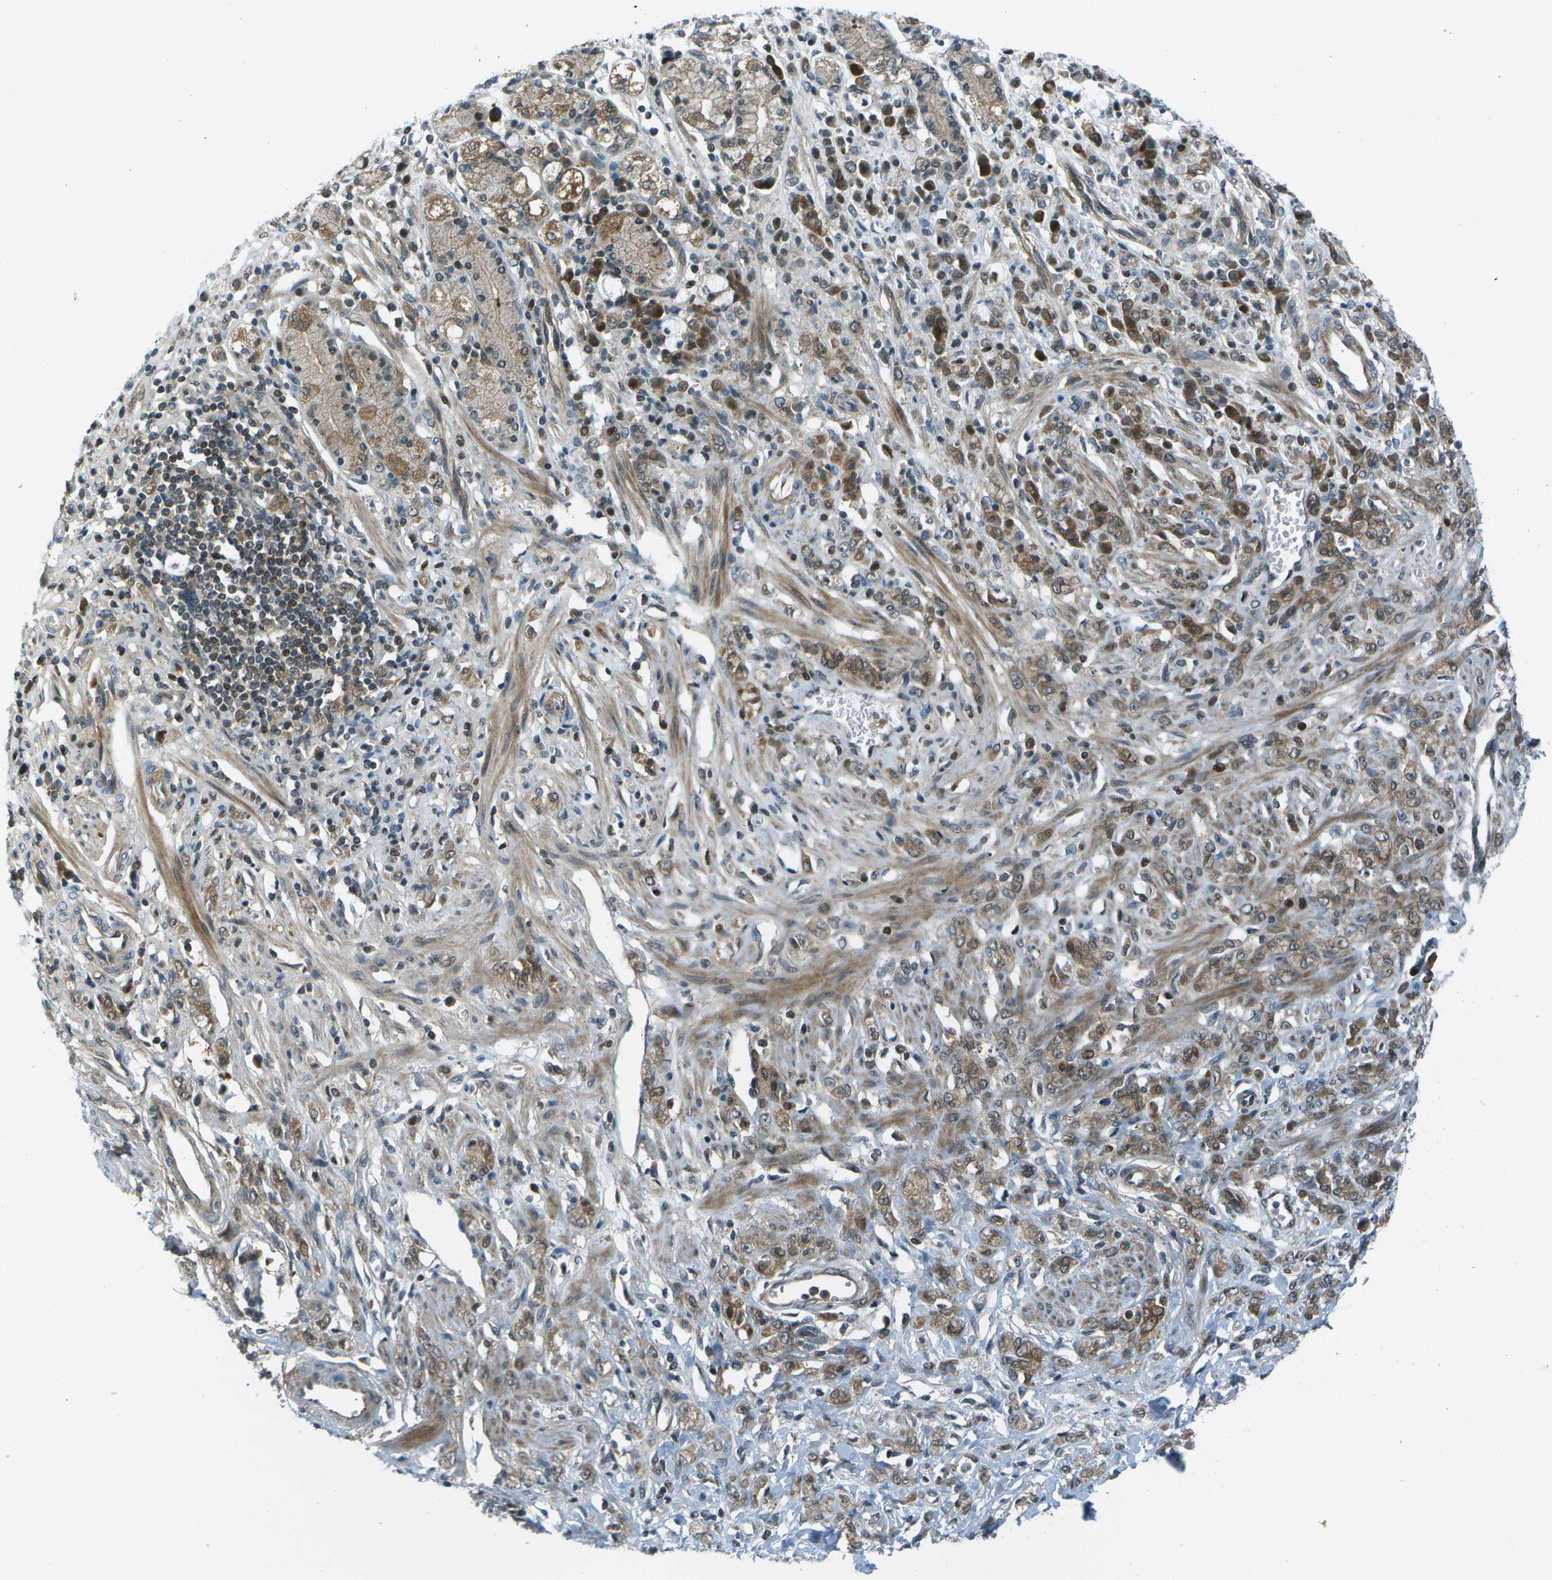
{"staining": {"intensity": "moderate", "quantity": ">75%", "location": "cytoplasmic/membranous"}, "tissue": "stomach cancer", "cell_type": "Tumor cells", "image_type": "cancer", "snomed": [{"axis": "morphology", "description": "Normal tissue, NOS"}, {"axis": "morphology", "description": "Adenocarcinoma, NOS"}, {"axis": "topography", "description": "Stomach"}], "caption": "Protein staining exhibits moderate cytoplasmic/membranous positivity in approximately >75% of tumor cells in stomach adenocarcinoma.", "gene": "TMEM19", "patient": {"sex": "male", "age": 82}}